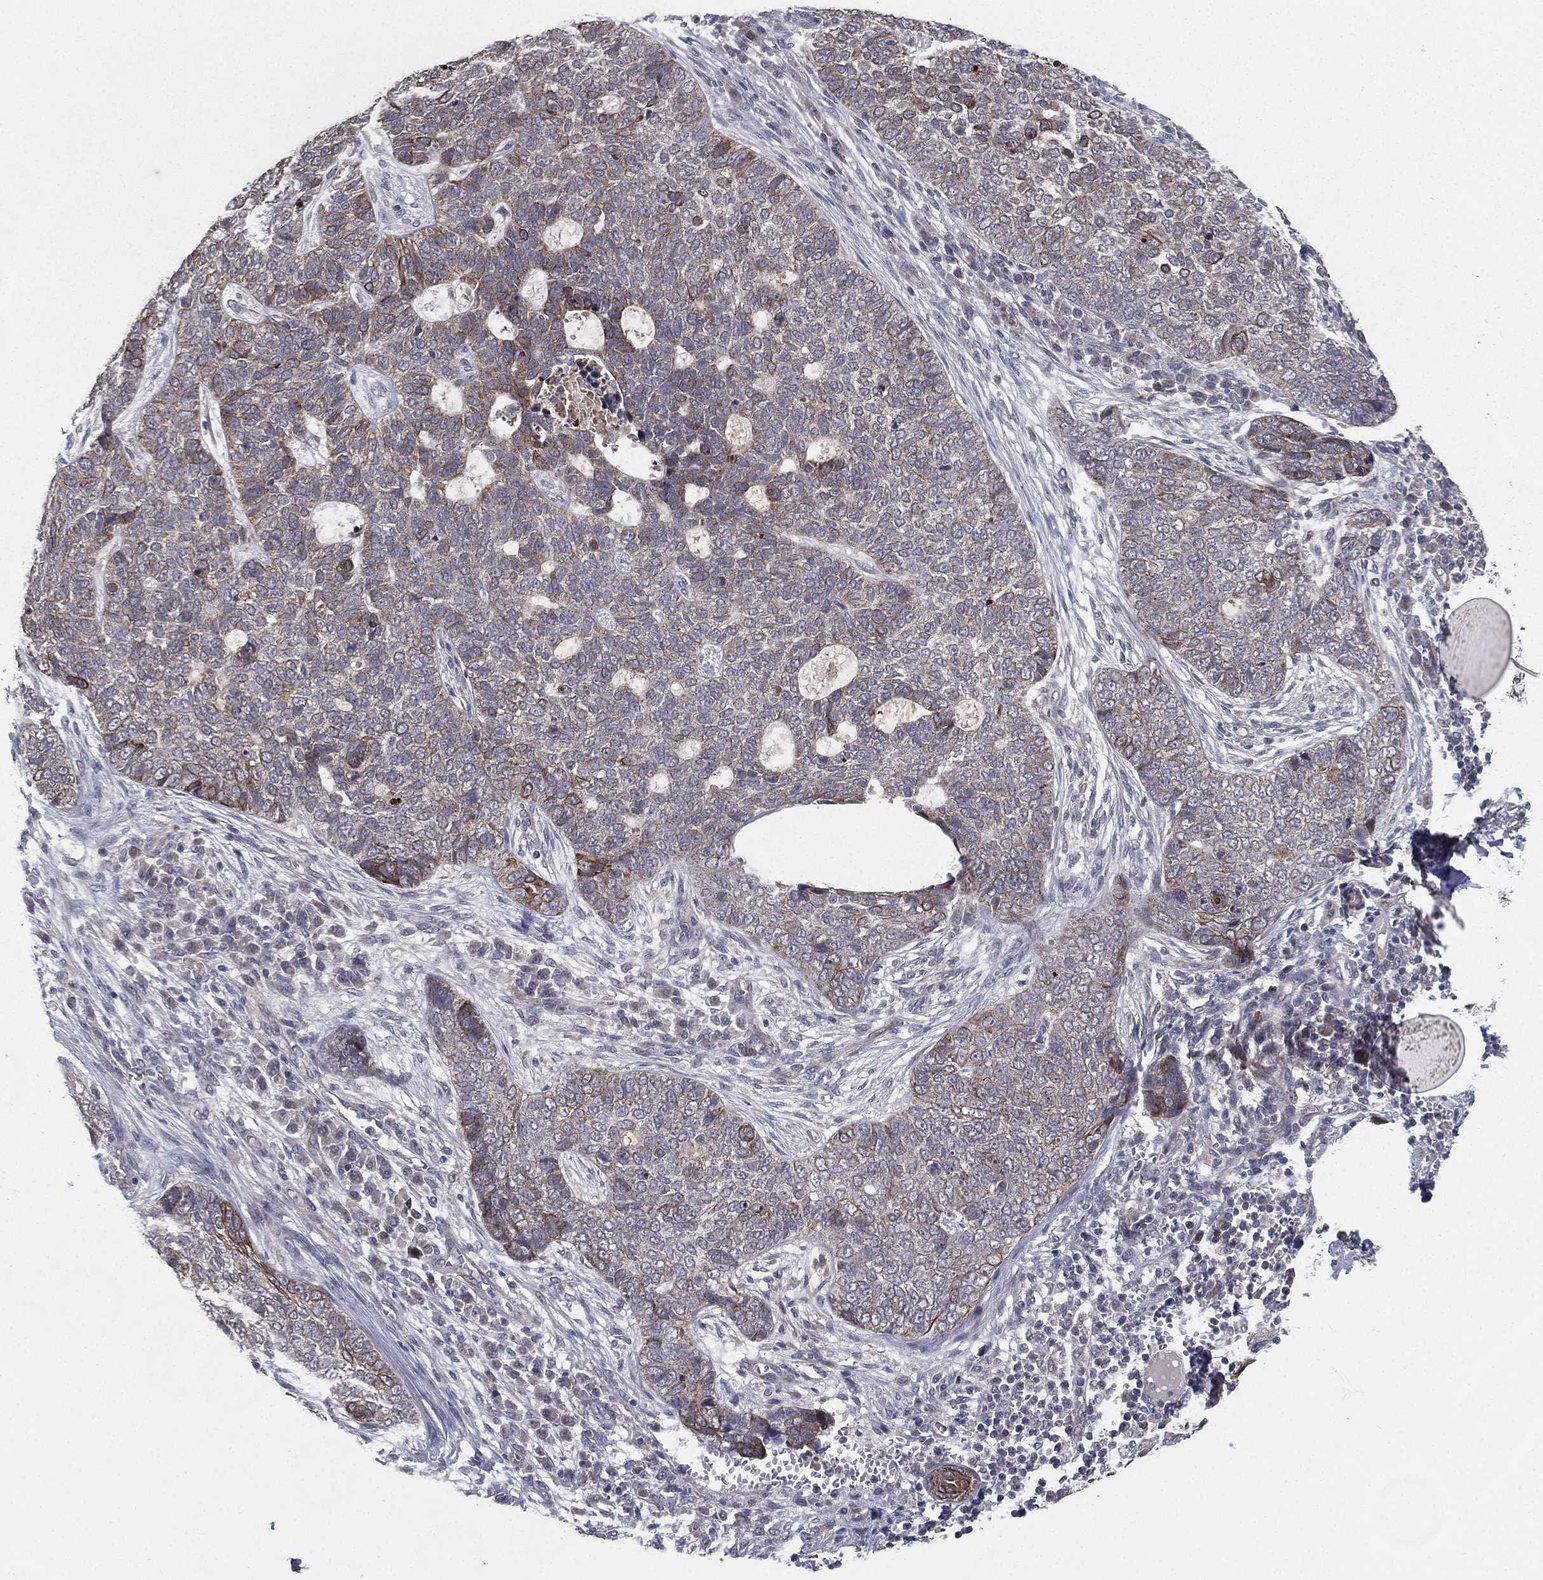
{"staining": {"intensity": "moderate", "quantity": "25%-75%", "location": "cytoplasmic/membranous"}, "tissue": "skin cancer", "cell_type": "Tumor cells", "image_type": "cancer", "snomed": [{"axis": "morphology", "description": "Basal cell carcinoma"}, {"axis": "topography", "description": "Skin"}], "caption": "Skin cancer (basal cell carcinoma) stained with a brown dye reveals moderate cytoplasmic/membranous positive staining in about 25%-75% of tumor cells.", "gene": "KAT14", "patient": {"sex": "female", "age": 69}}